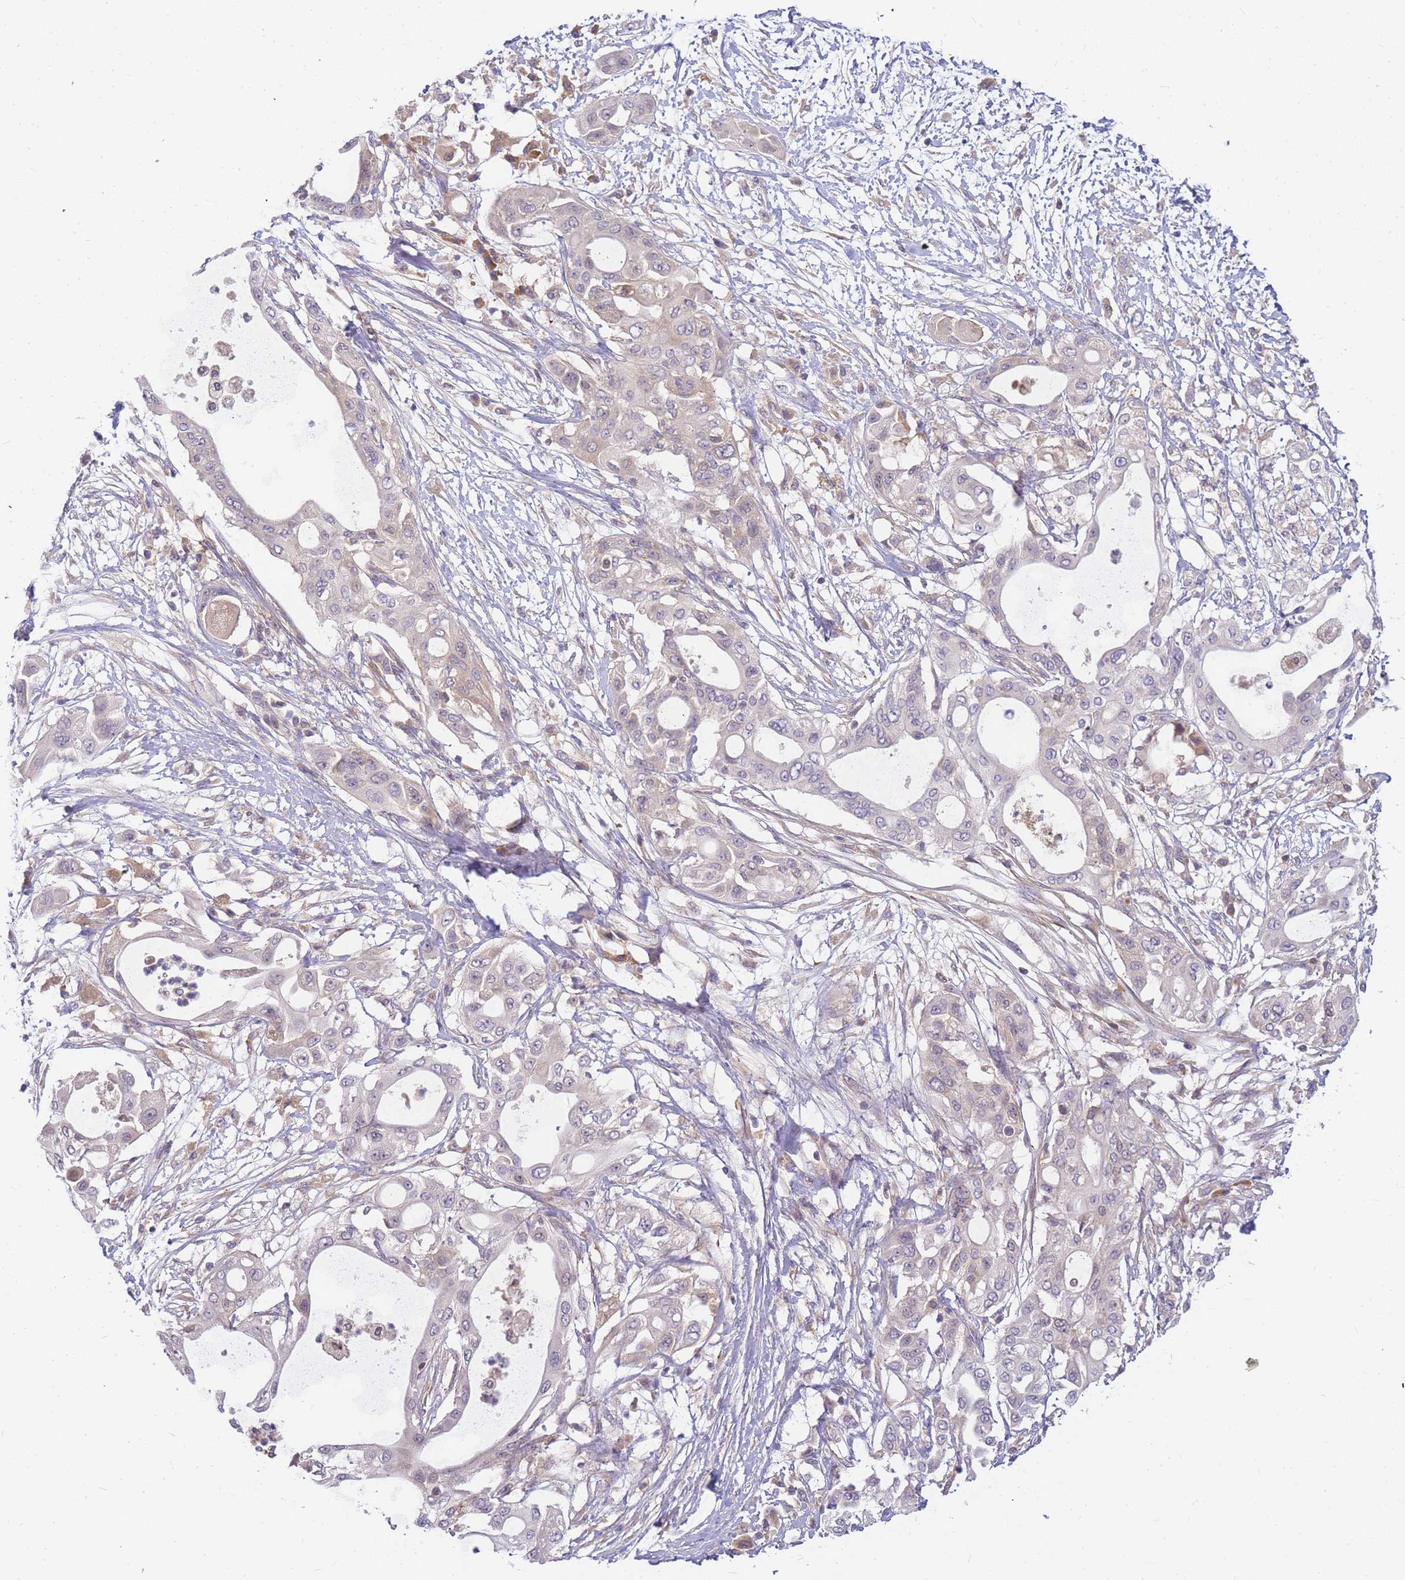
{"staining": {"intensity": "negative", "quantity": "none", "location": "none"}, "tissue": "pancreatic cancer", "cell_type": "Tumor cells", "image_type": "cancer", "snomed": [{"axis": "morphology", "description": "Adenocarcinoma, NOS"}, {"axis": "topography", "description": "Pancreas"}], "caption": "Tumor cells are negative for protein expression in human adenocarcinoma (pancreatic).", "gene": "ZNF577", "patient": {"sex": "male", "age": 68}}